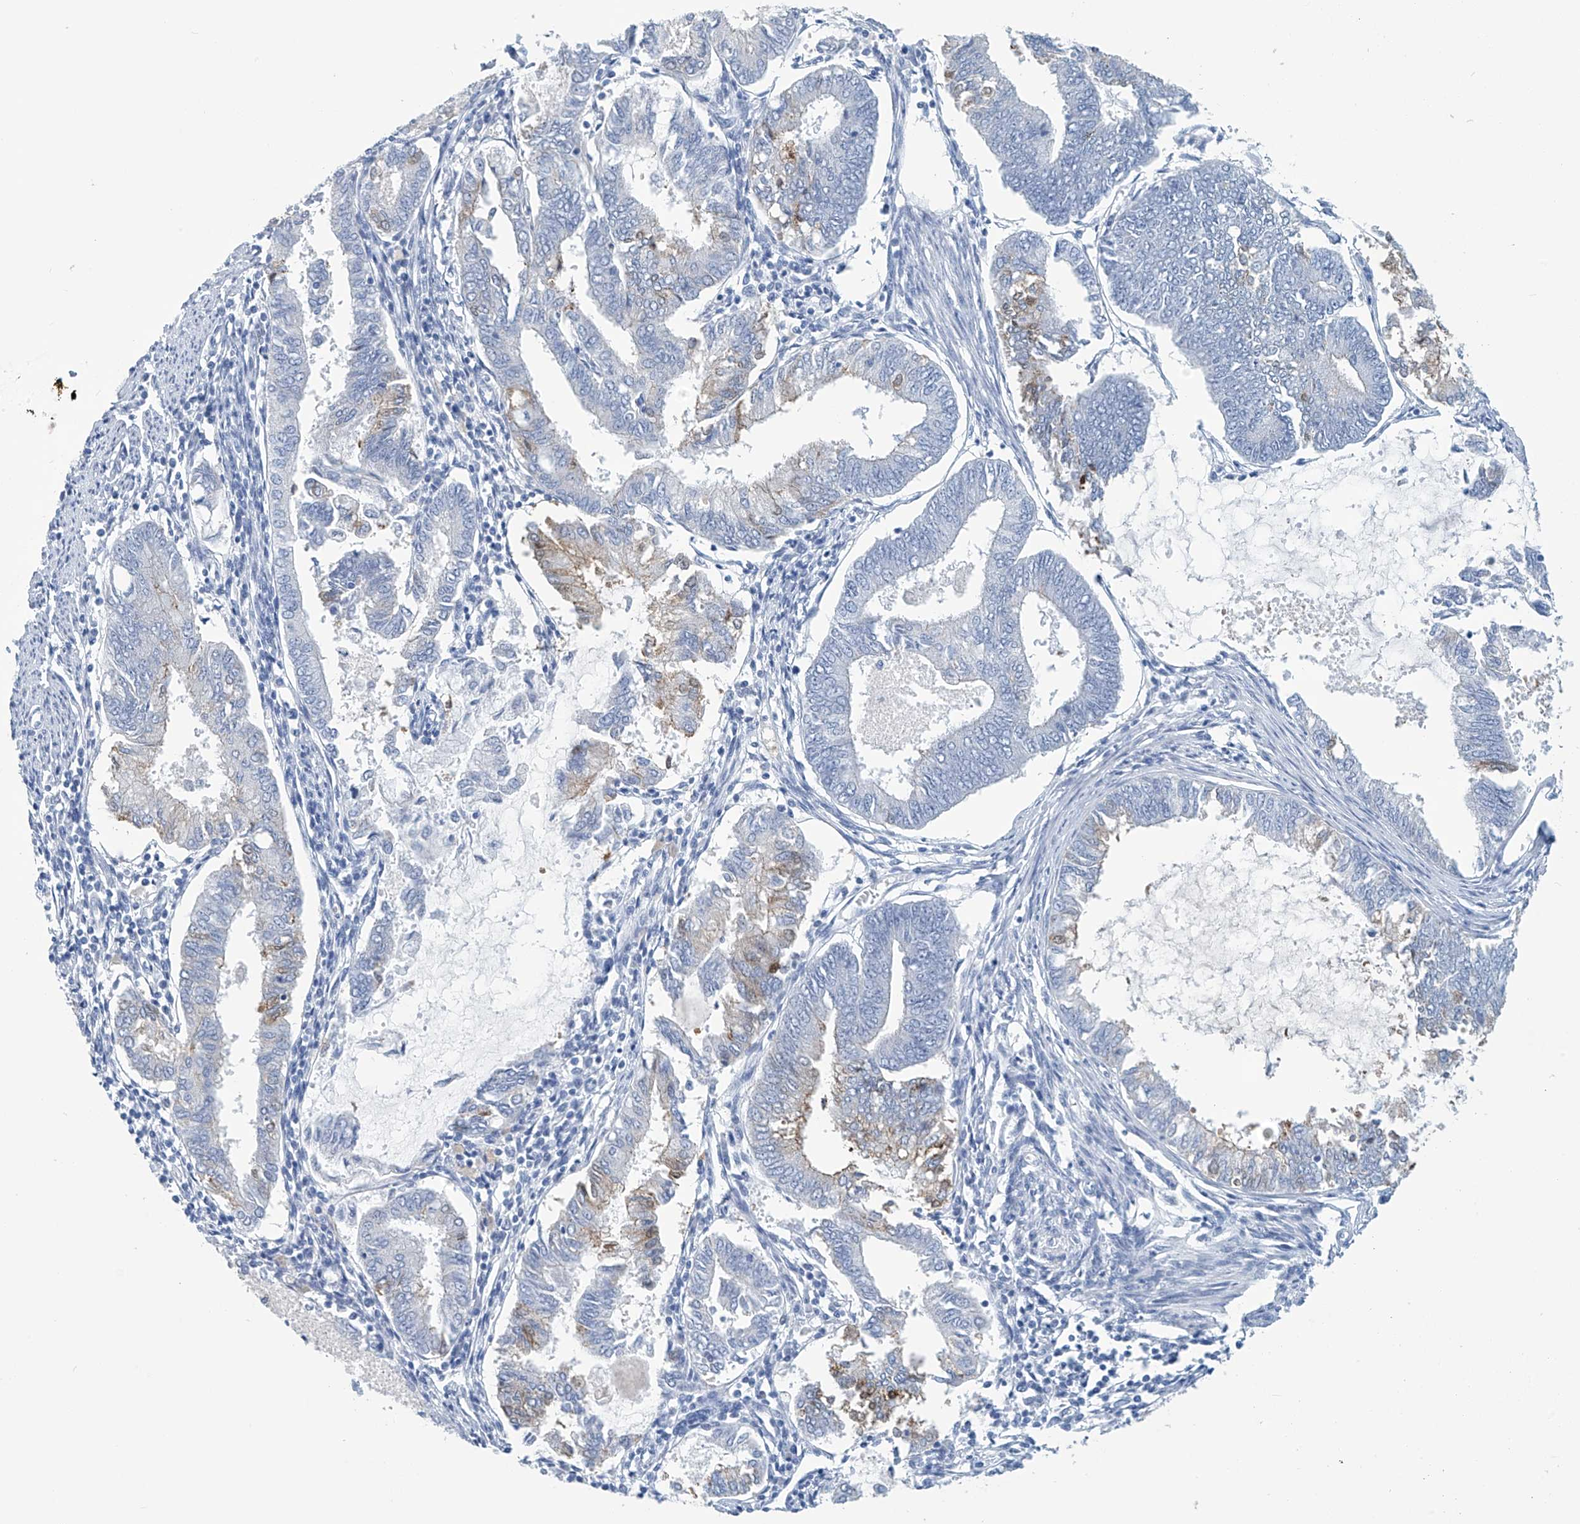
{"staining": {"intensity": "negative", "quantity": "none", "location": "none"}, "tissue": "endometrial cancer", "cell_type": "Tumor cells", "image_type": "cancer", "snomed": [{"axis": "morphology", "description": "Adenocarcinoma, NOS"}, {"axis": "topography", "description": "Endometrium"}], "caption": "This is an immunohistochemistry (IHC) micrograph of human endometrial adenocarcinoma. There is no expression in tumor cells.", "gene": "DSP", "patient": {"sex": "female", "age": 86}}